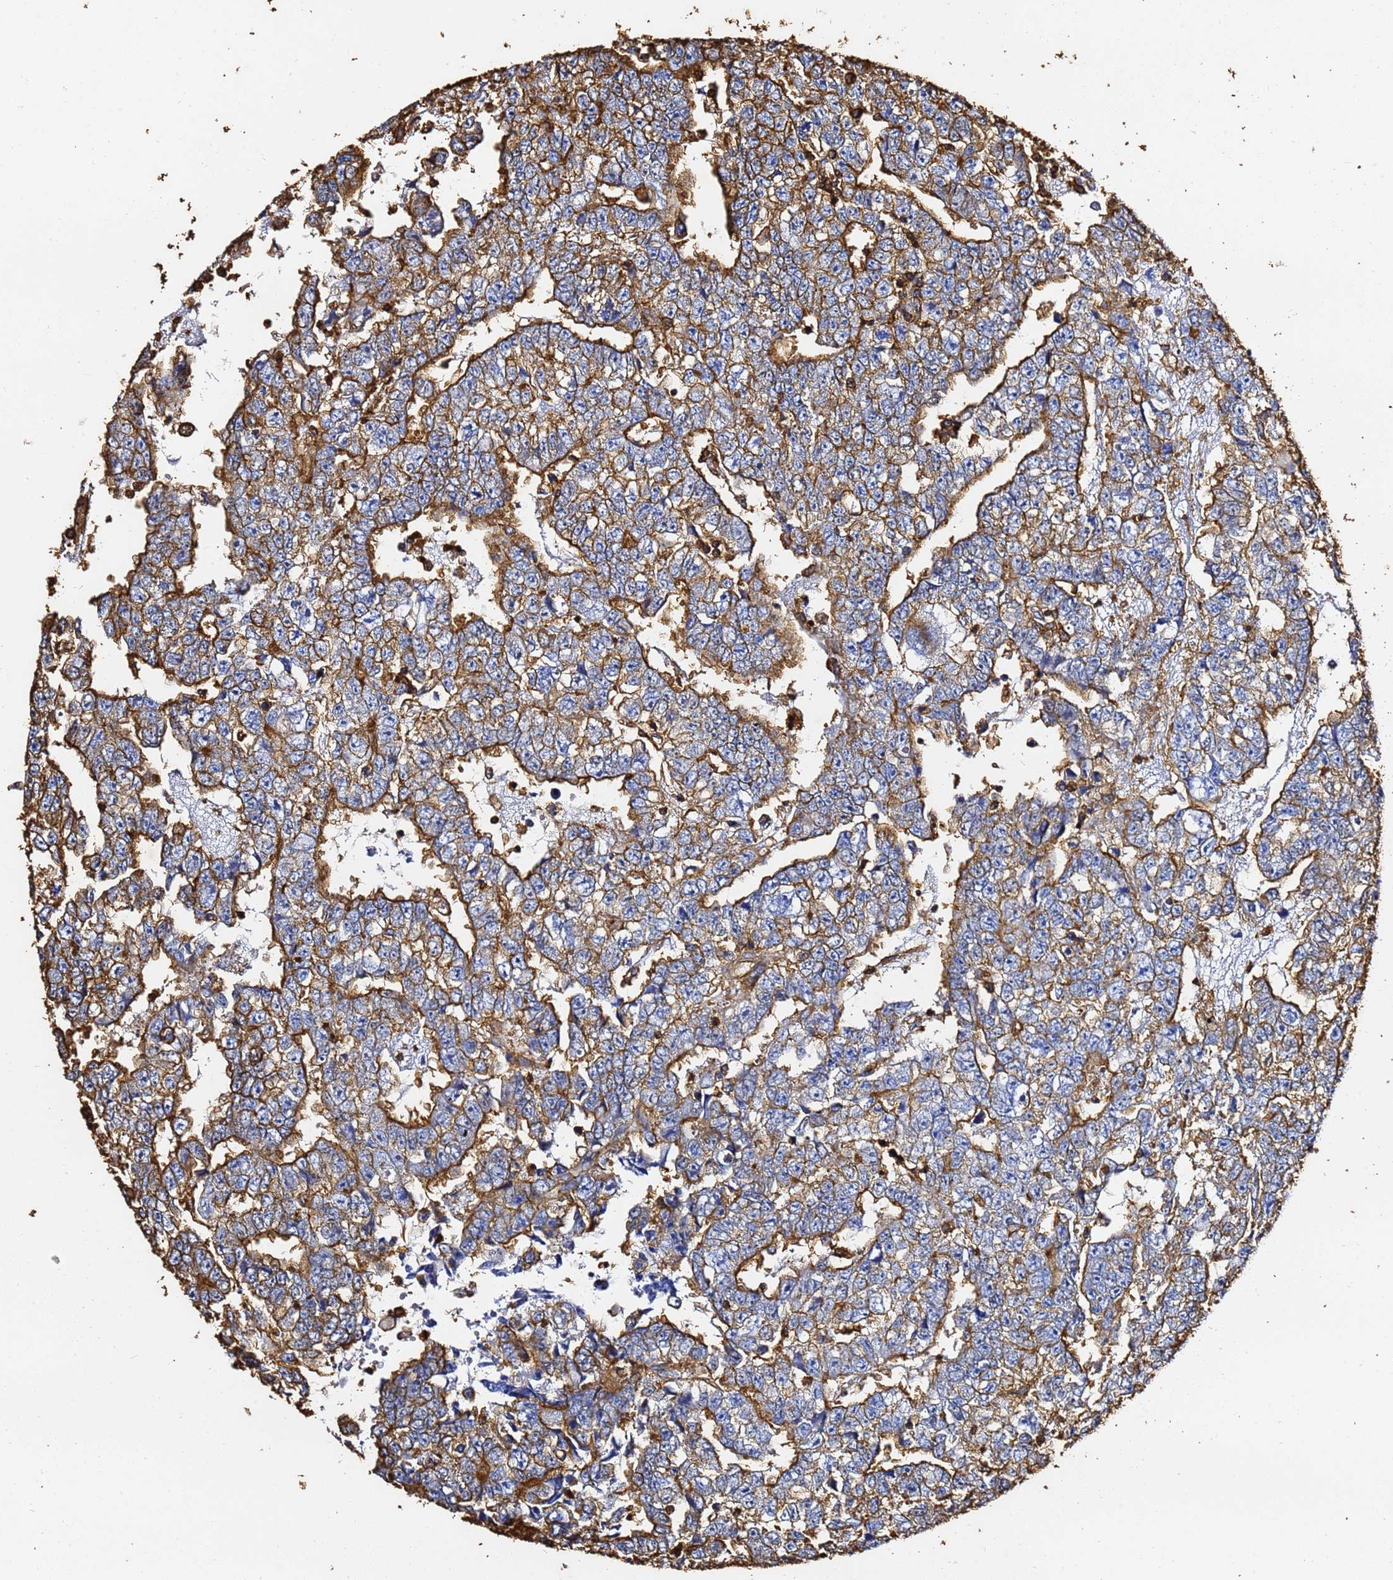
{"staining": {"intensity": "strong", "quantity": ">75%", "location": "cytoplasmic/membranous"}, "tissue": "testis cancer", "cell_type": "Tumor cells", "image_type": "cancer", "snomed": [{"axis": "morphology", "description": "Carcinoma, Embryonal, NOS"}, {"axis": "topography", "description": "Testis"}], "caption": "Tumor cells reveal high levels of strong cytoplasmic/membranous staining in approximately >75% of cells in human testis cancer.", "gene": "ACTB", "patient": {"sex": "male", "age": 25}}